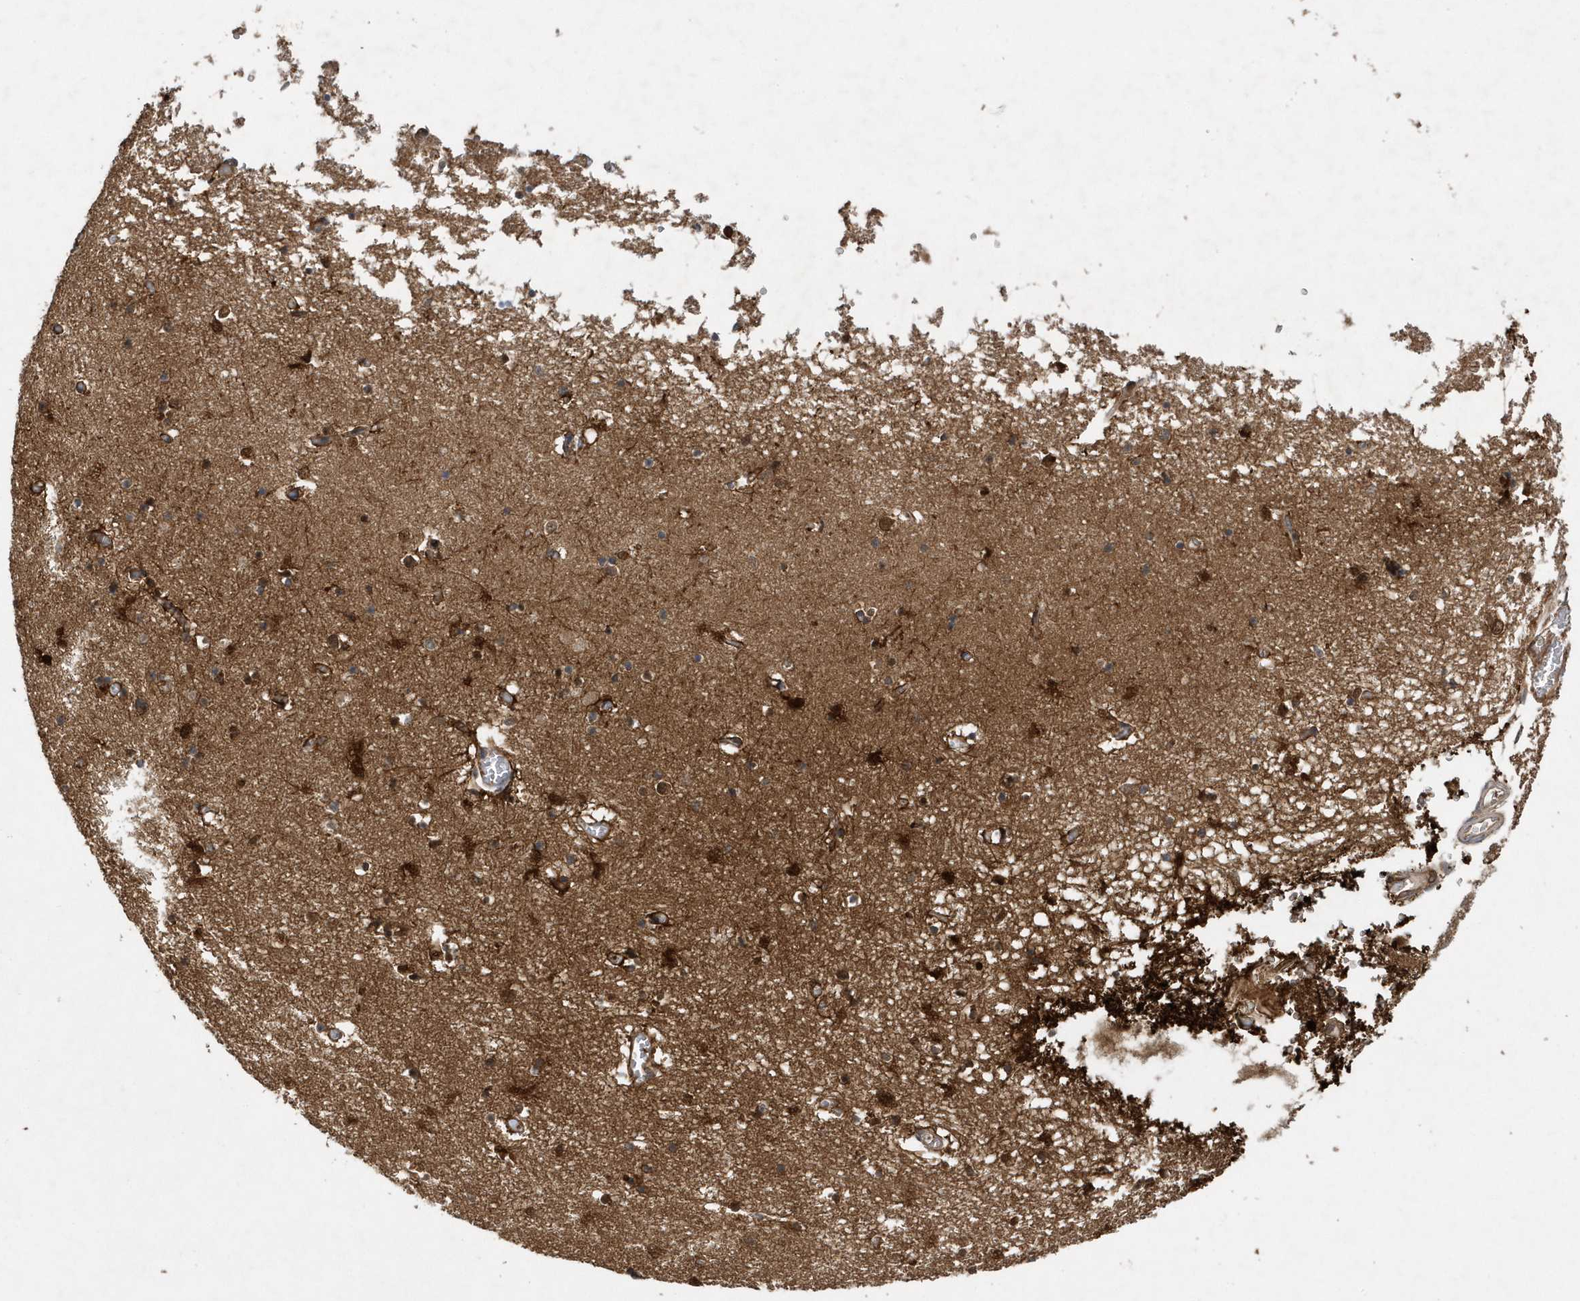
{"staining": {"intensity": "strong", "quantity": "25%-75%", "location": "cytoplasmic/membranous,nuclear"}, "tissue": "hippocampus", "cell_type": "Glial cells", "image_type": "normal", "snomed": [{"axis": "morphology", "description": "Normal tissue, NOS"}, {"axis": "topography", "description": "Hippocampus"}], "caption": "About 25%-75% of glial cells in benign hippocampus exhibit strong cytoplasmic/membranous,nuclear protein positivity as visualized by brown immunohistochemical staining.", "gene": "PAICS", "patient": {"sex": "male", "age": 70}}